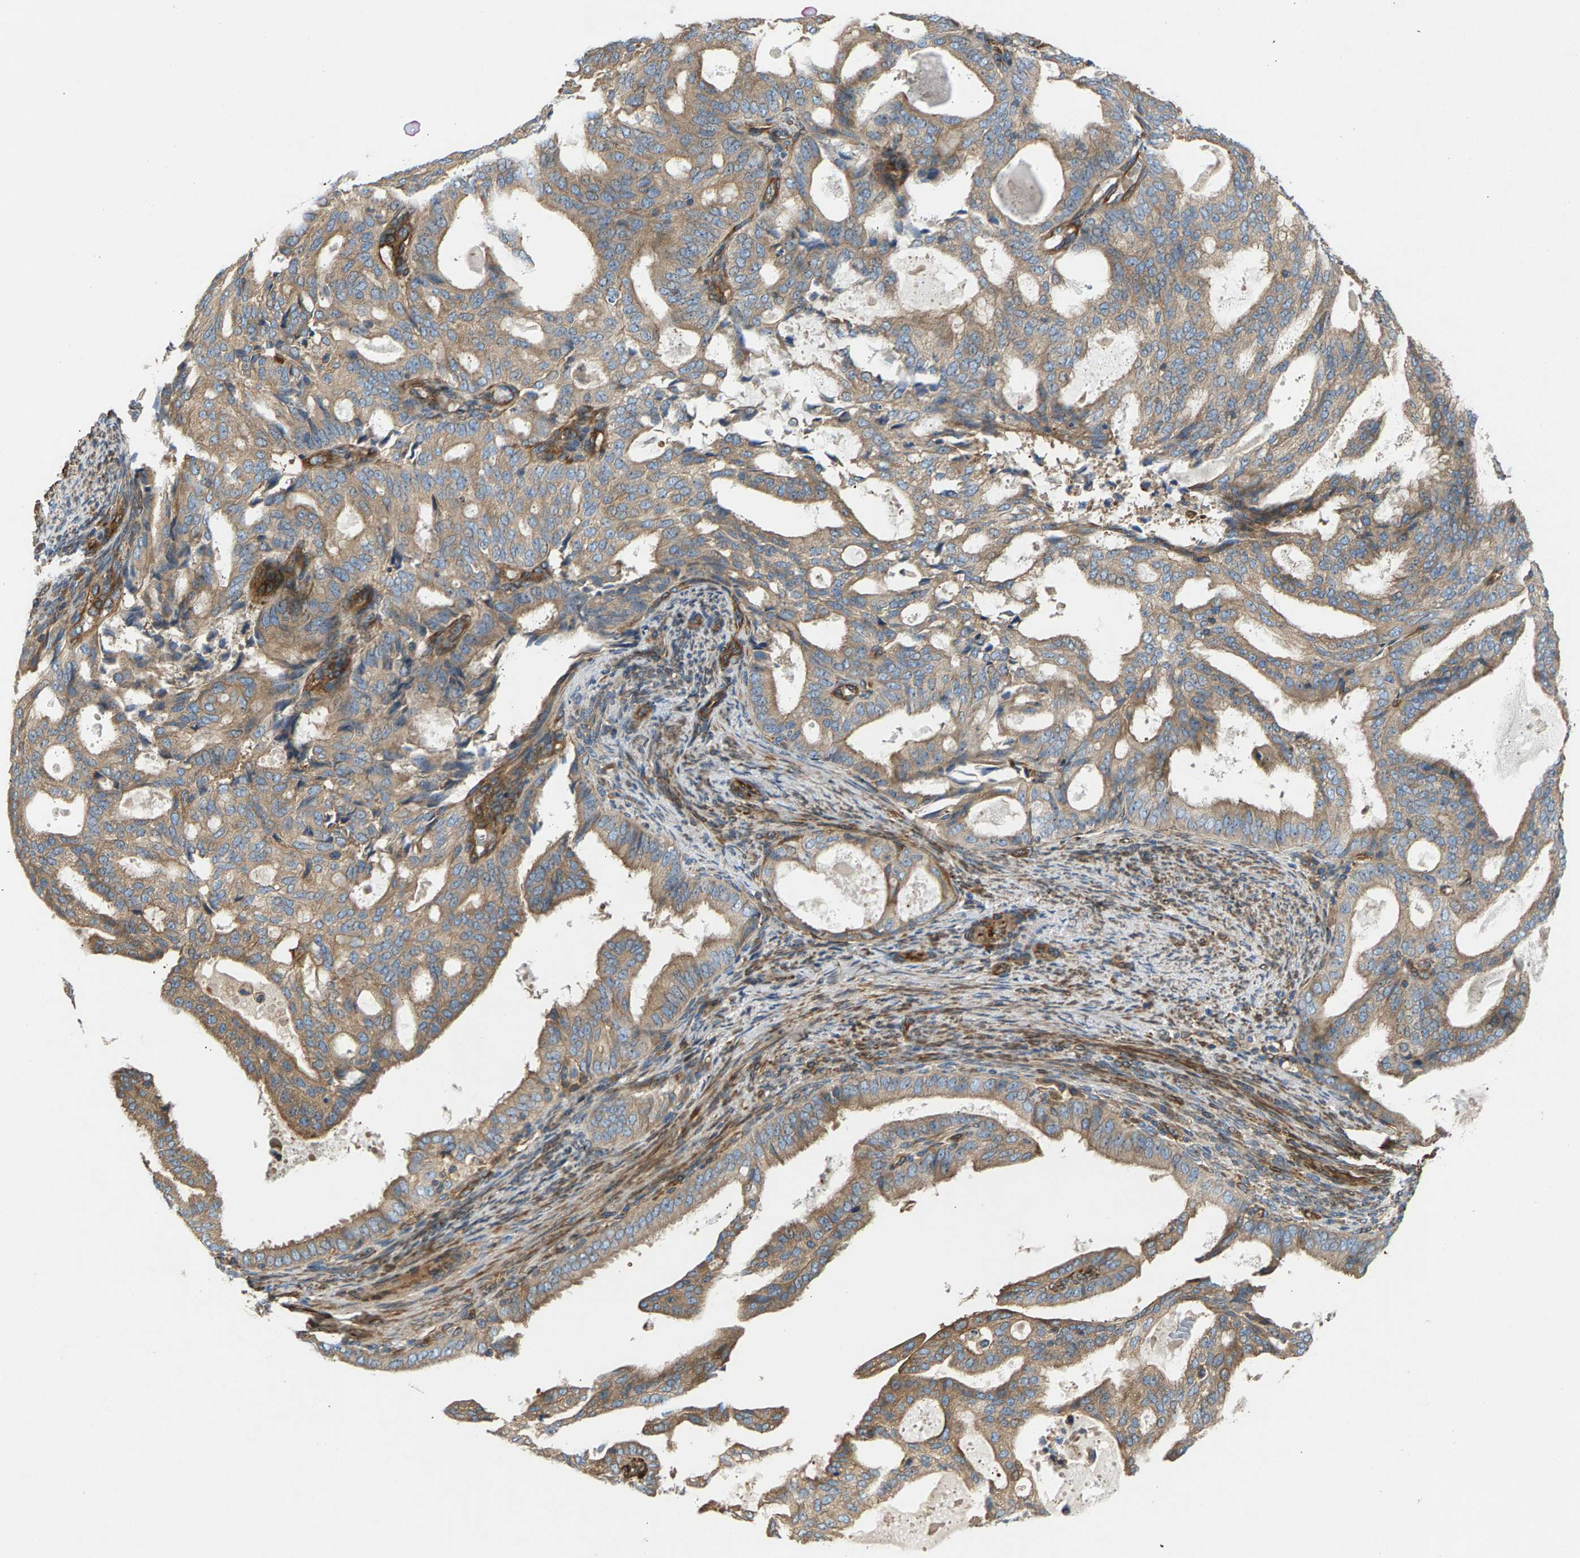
{"staining": {"intensity": "moderate", "quantity": ">75%", "location": "cytoplasmic/membranous"}, "tissue": "endometrial cancer", "cell_type": "Tumor cells", "image_type": "cancer", "snomed": [{"axis": "morphology", "description": "Adenocarcinoma, NOS"}, {"axis": "topography", "description": "Endometrium"}], "caption": "Moderate cytoplasmic/membranous protein expression is seen in about >75% of tumor cells in endometrial cancer.", "gene": "PDCL", "patient": {"sex": "female", "age": 58}}